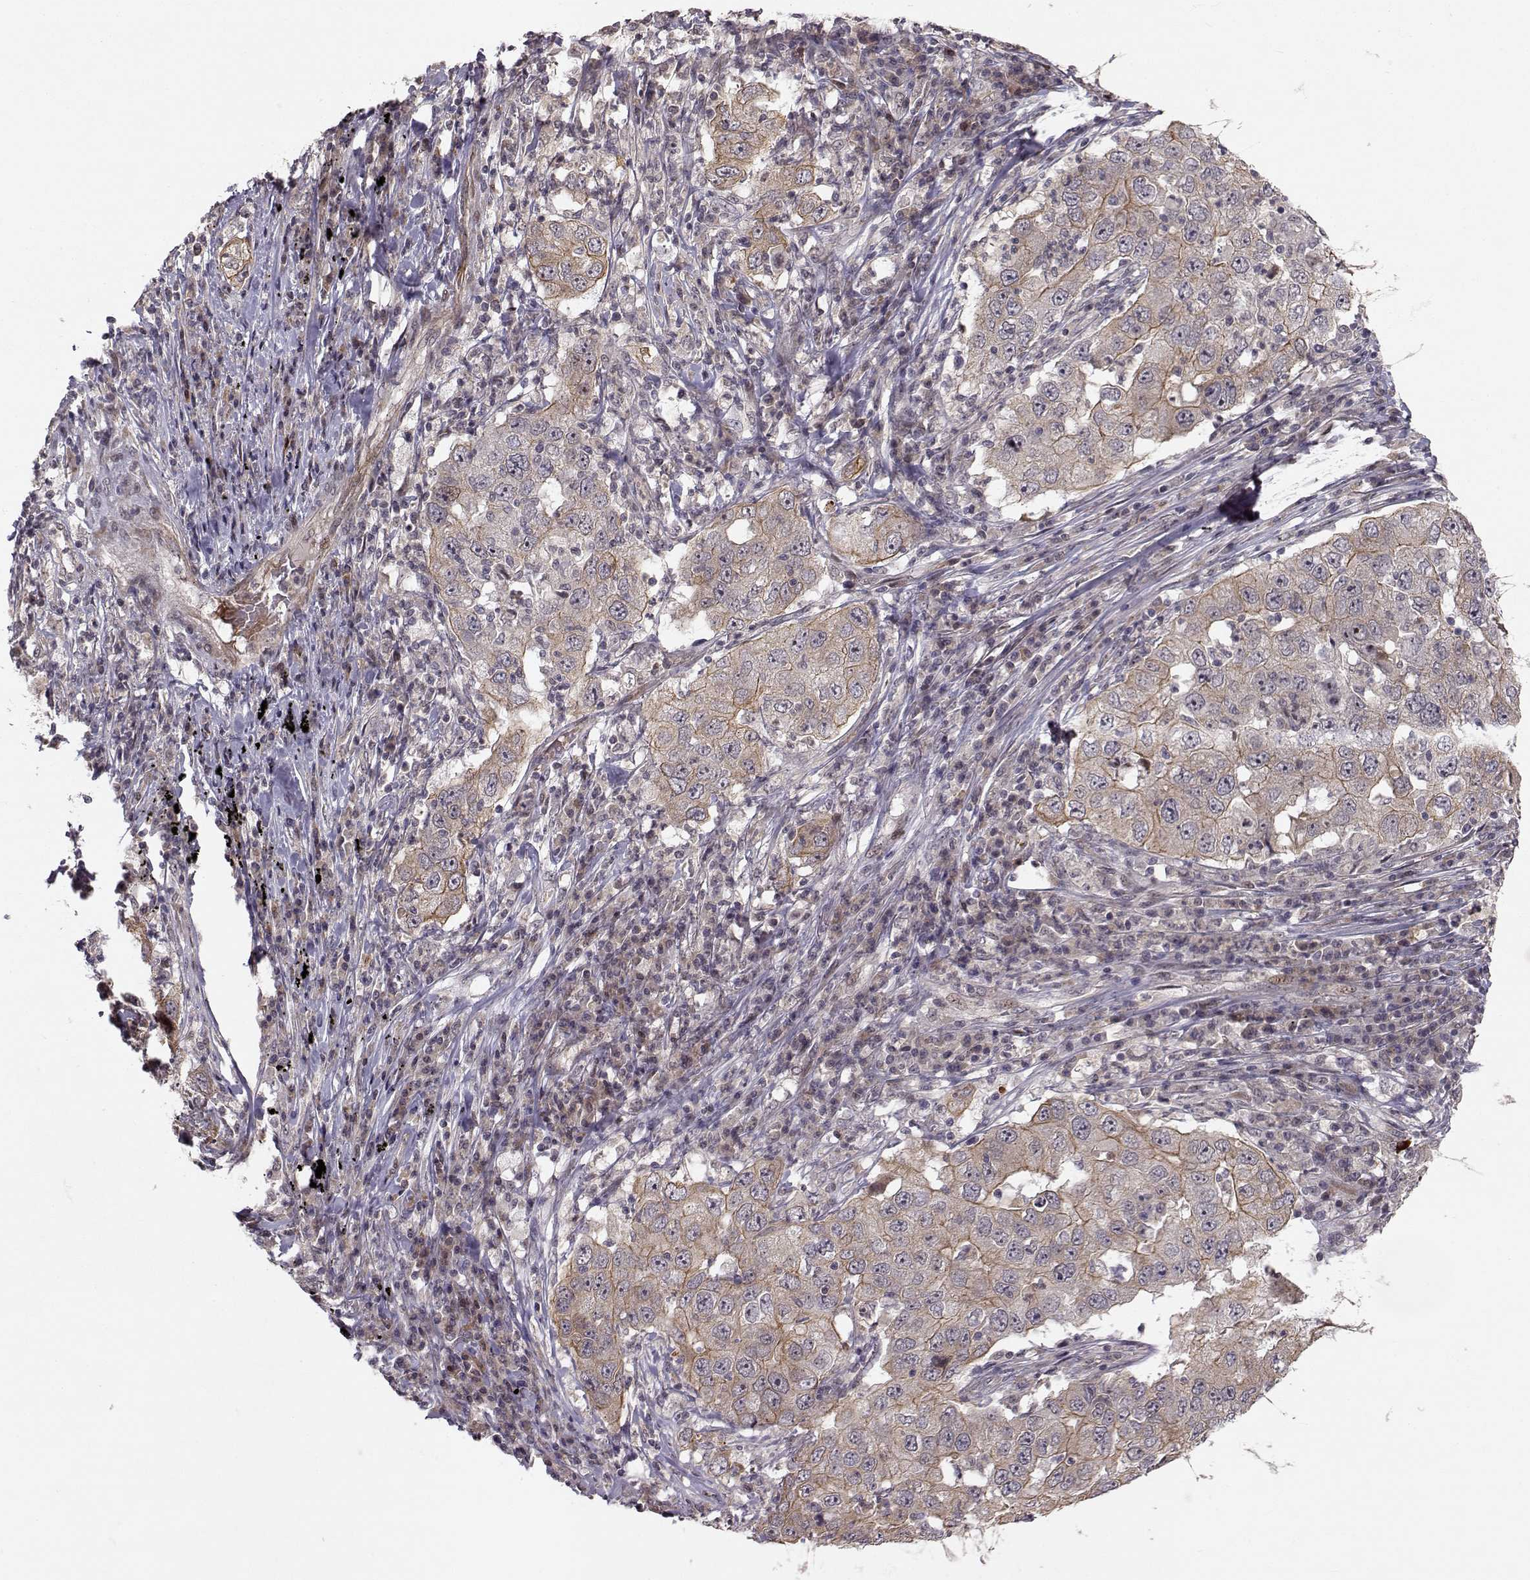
{"staining": {"intensity": "moderate", "quantity": "25%-75%", "location": "cytoplasmic/membranous"}, "tissue": "lung cancer", "cell_type": "Tumor cells", "image_type": "cancer", "snomed": [{"axis": "morphology", "description": "Adenocarcinoma, NOS"}, {"axis": "topography", "description": "Lung"}], "caption": "Moderate cytoplasmic/membranous positivity is identified in approximately 25%-75% of tumor cells in lung cancer (adenocarcinoma).", "gene": "APC", "patient": {"sex": "male", "age": 73}}